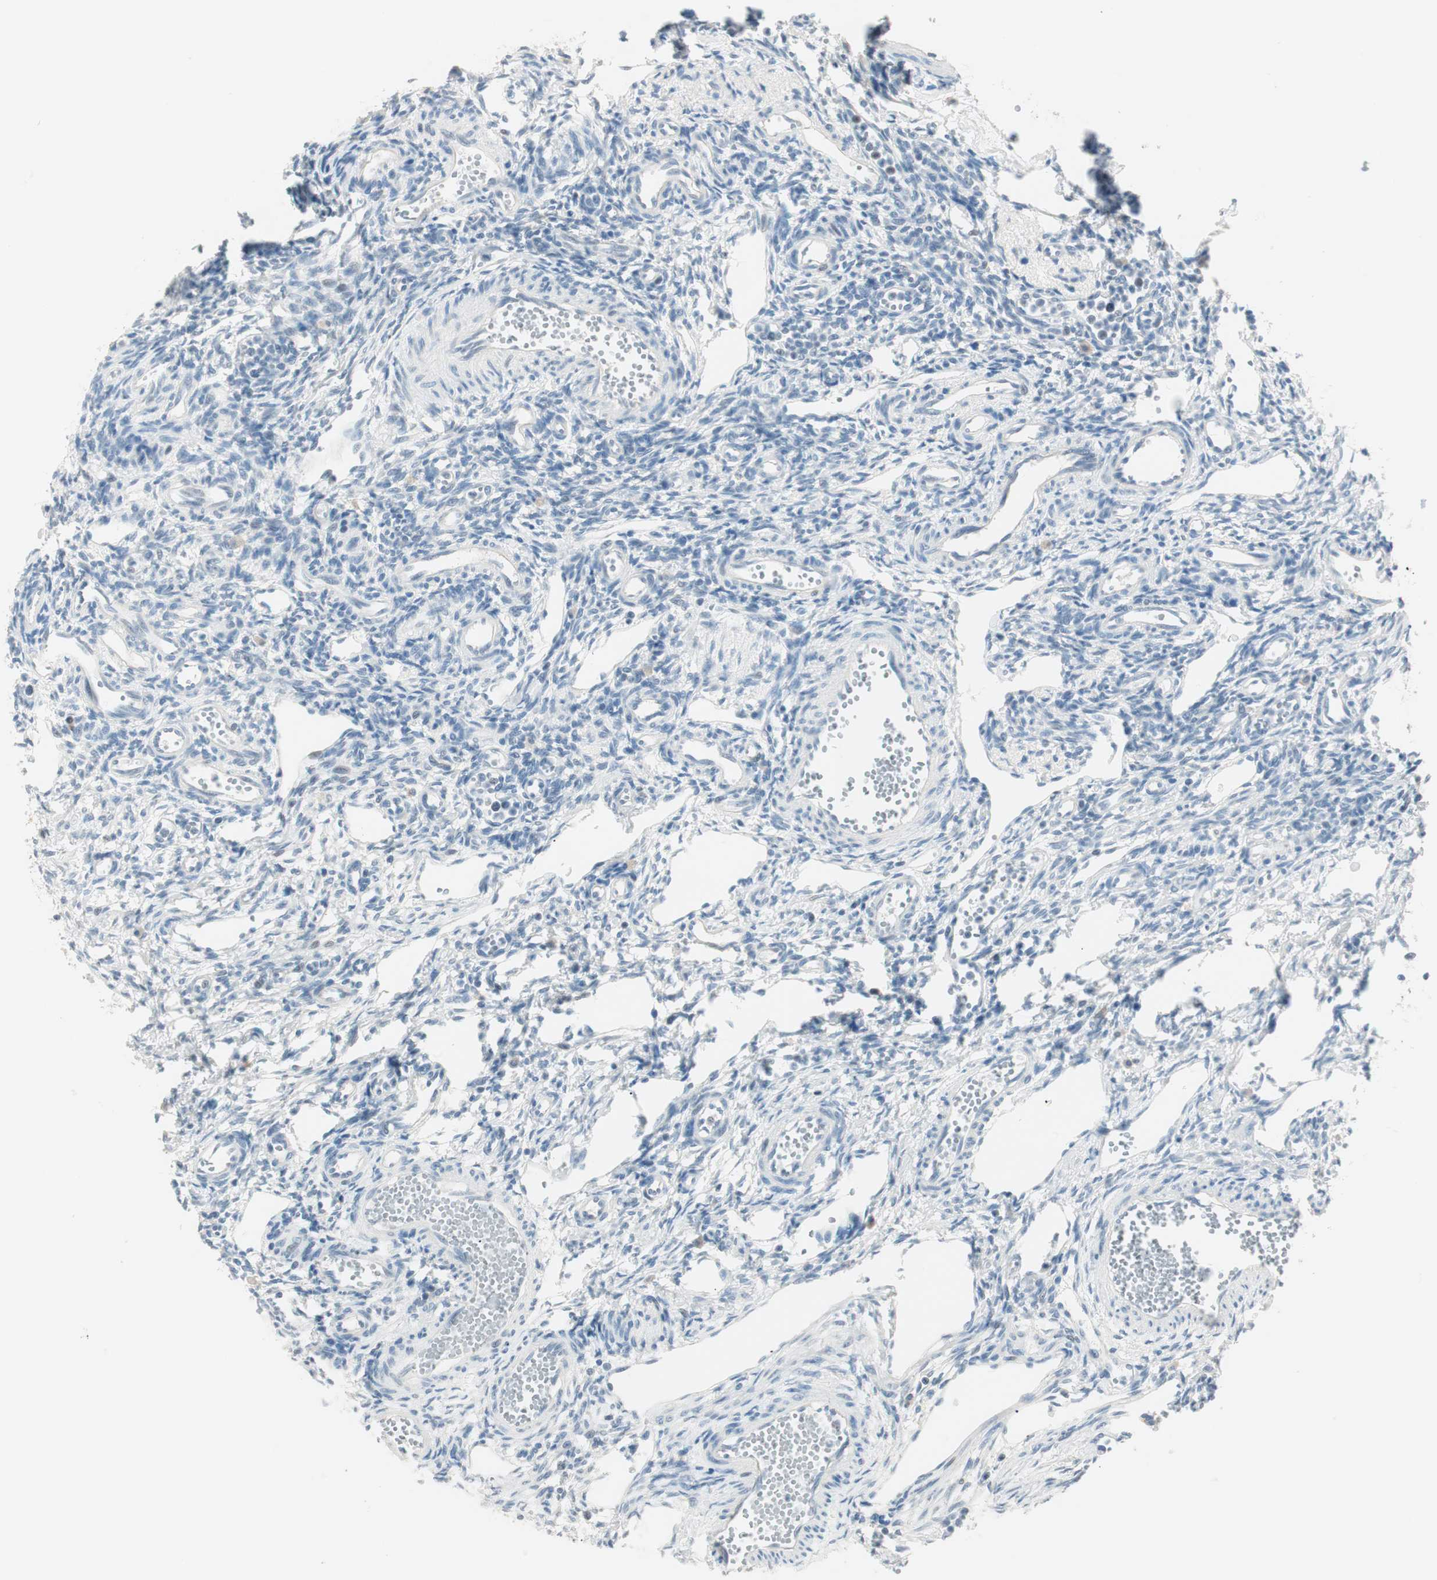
{"staining": {"intensity": "negative", "quantity": "none", "location": "none"}, "tissue": "ovary", "cell_type": "Follicle cells", "image_type": "normal", "snomed": [{"axis": "morphology", "description": "Normal tissue, NOS"}, {"axis": "topography", "description": "Ovary"}], "caption": "Immunohistochemical staining of benign human ovary reveals no significant staining in follicle cells.", "gene": "HOXB13", "patient": {"sex": "female", "age": 33}}